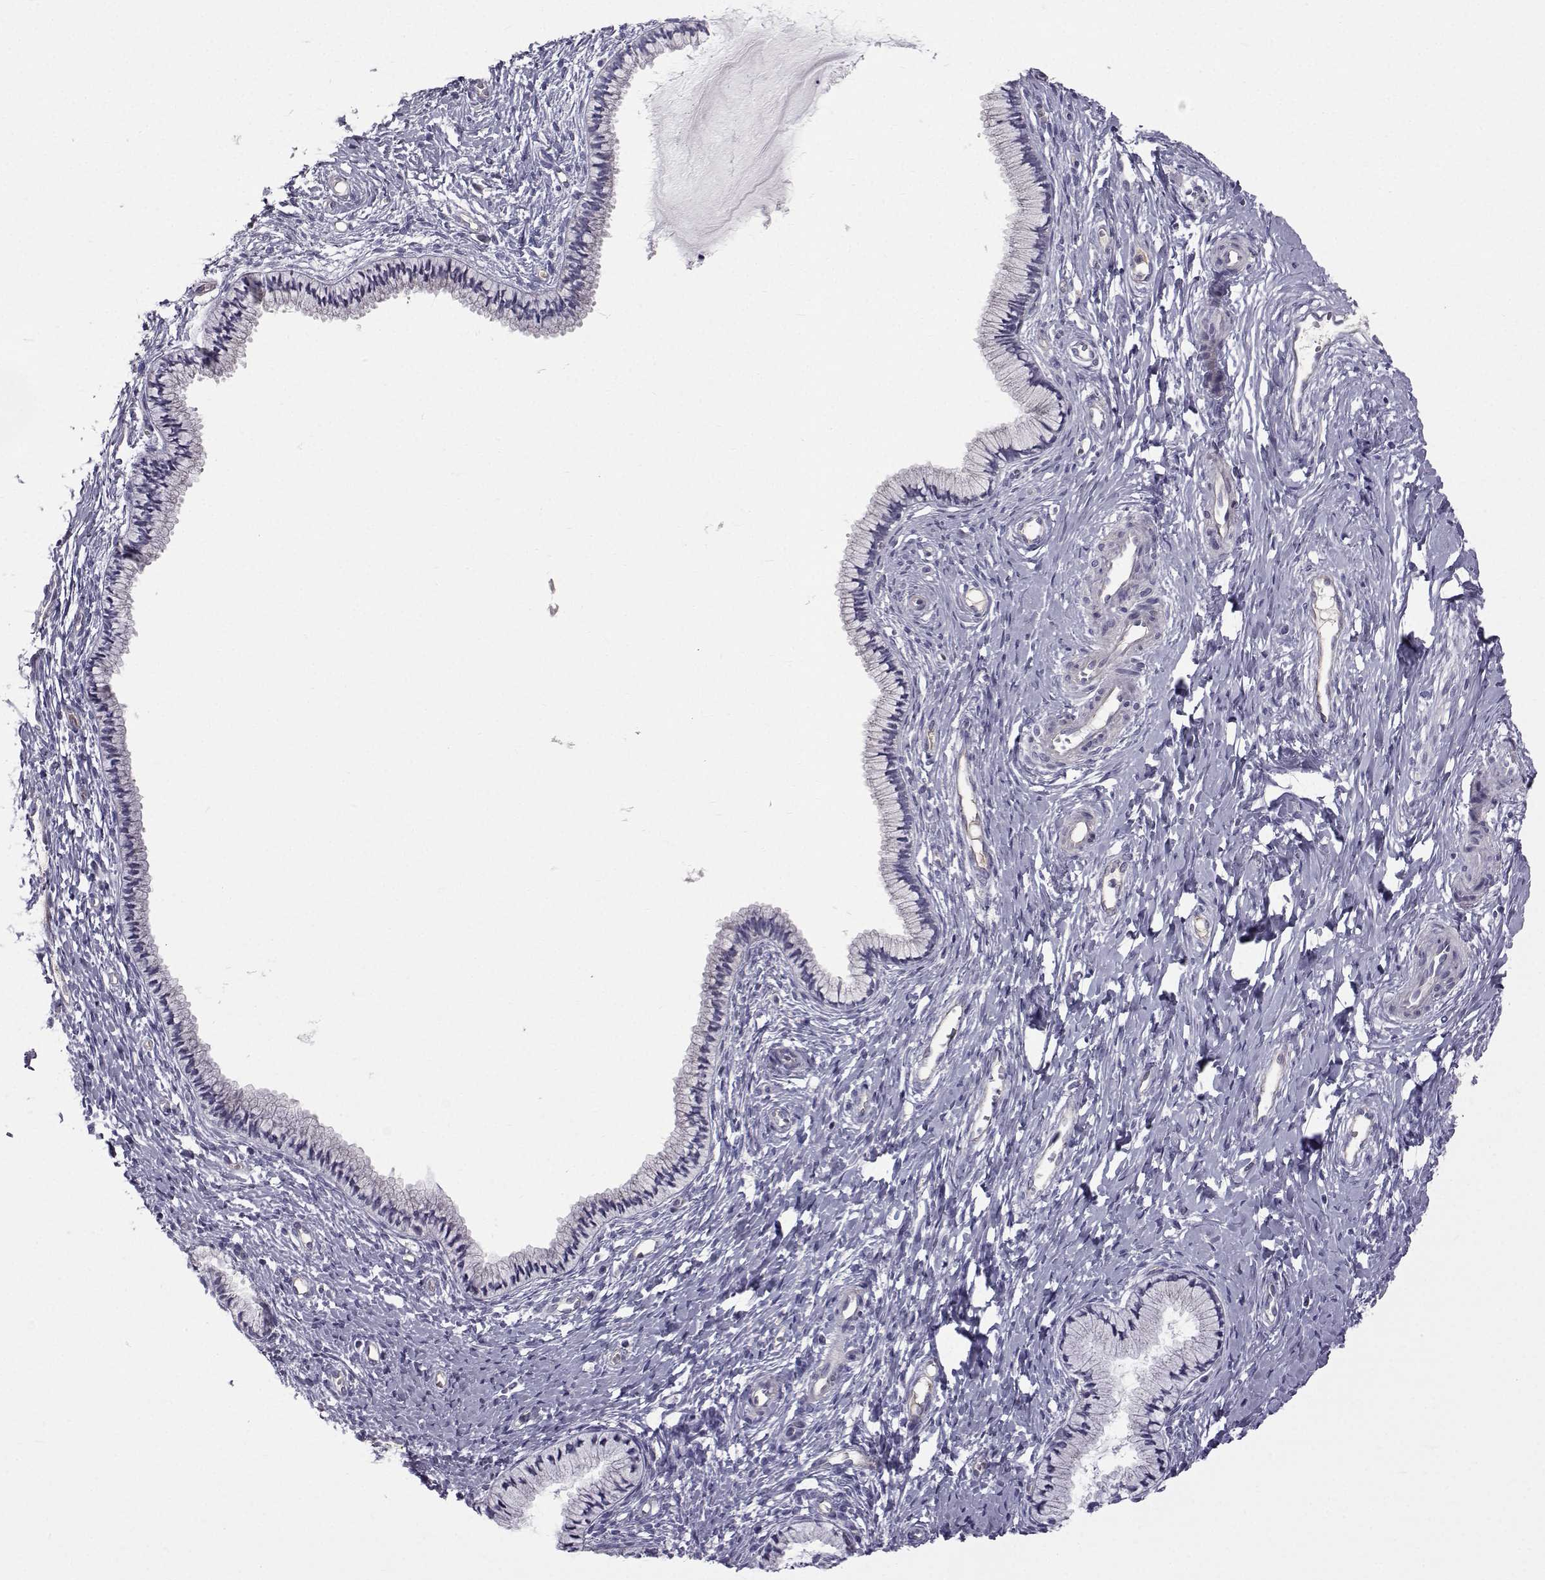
{"staining": {"intensity": "negative", "quantity": "none", "location": "none"}, "tissue": "cervix", "cell_type": "Glandular cells", "image_type": "normal", "snomed": [{"axis": "morphology", "description": "Normal tissue, NOS"}, {"axis": "topography", "description": "Cervix"}], "caption": "The micrograph exhibits no staining of glandular cells in normal cervix. (Immunohistochemistry (ihc), brightfield microscopy, high magnification).", "gene": "CALCR", "patient": {"sex": "female", "age": 40}}